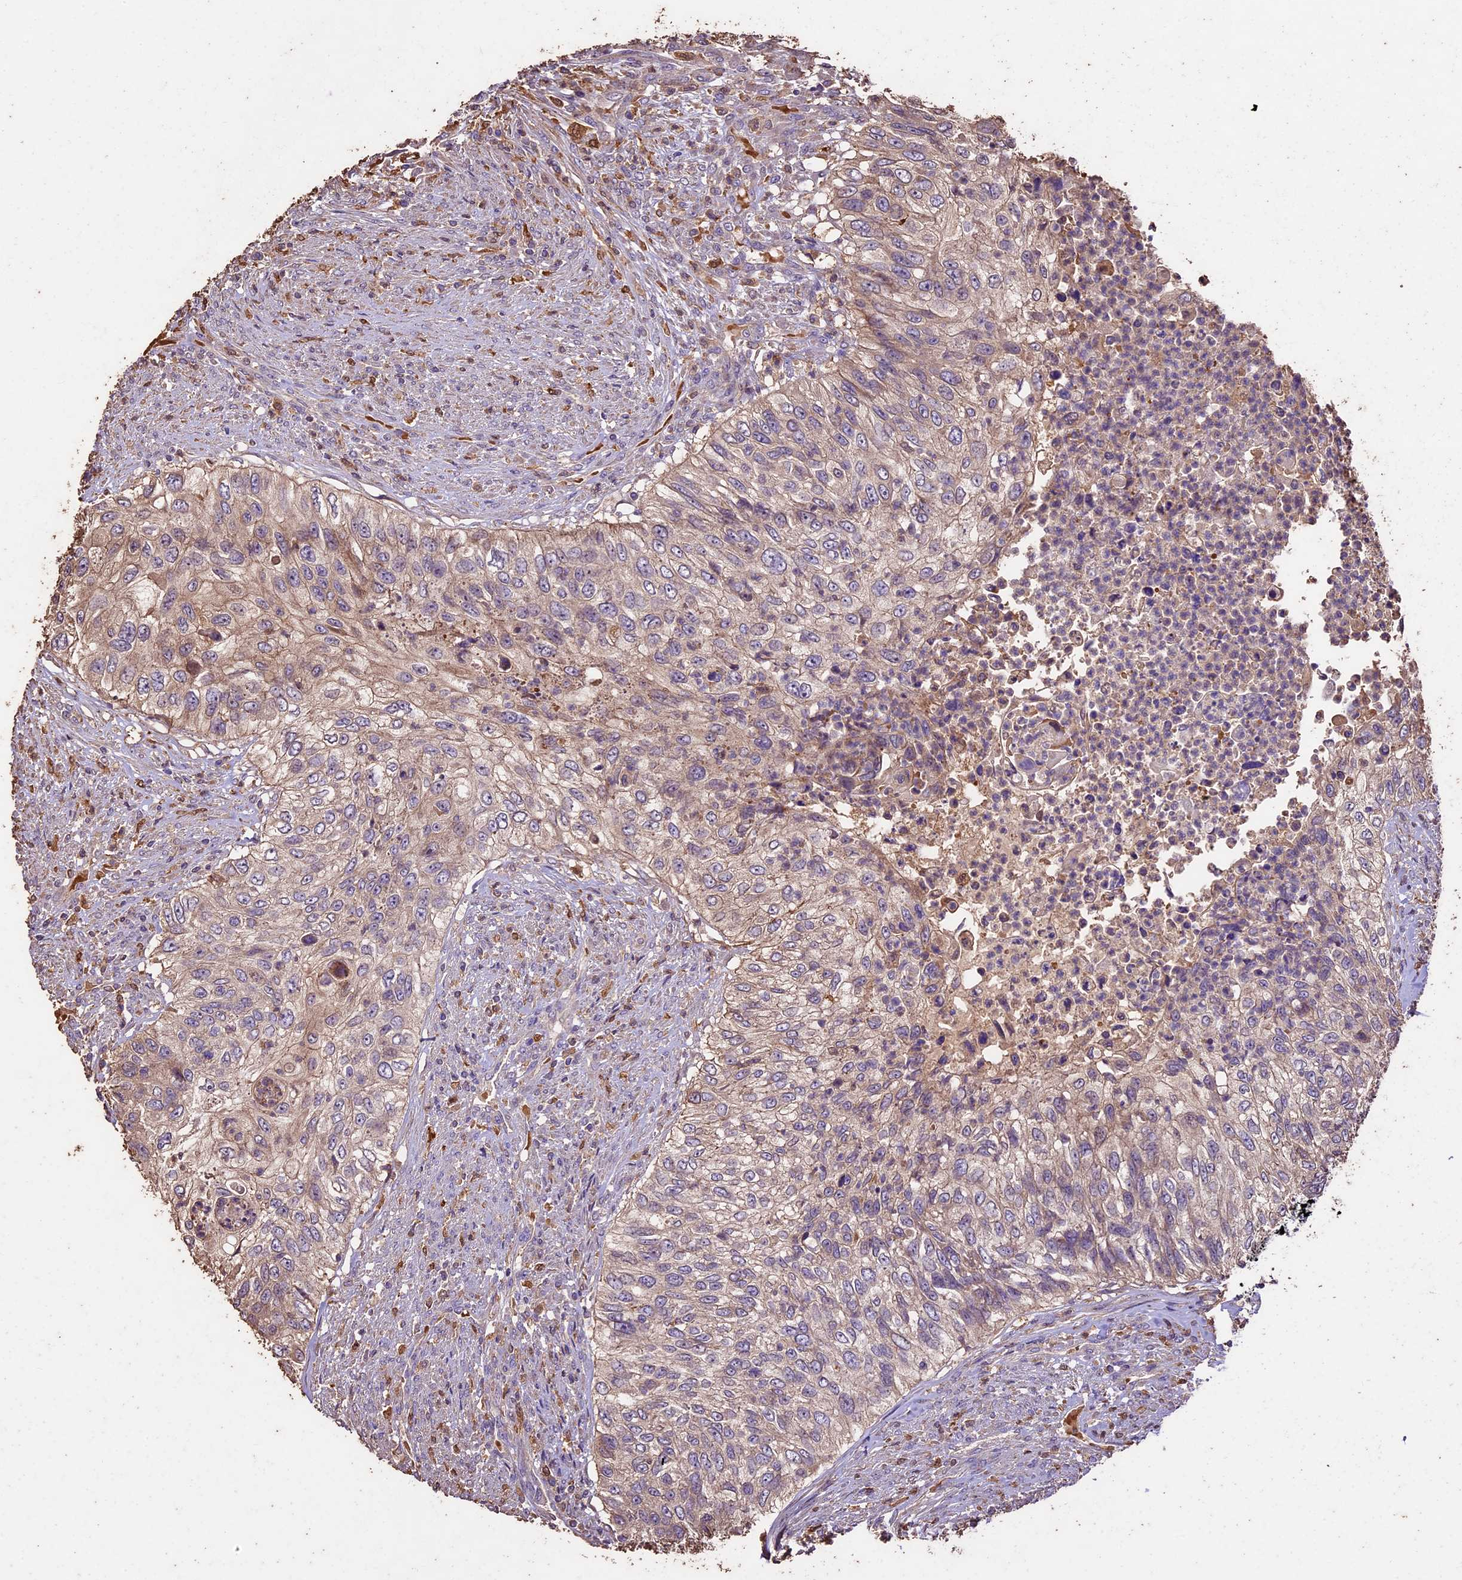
{"staining": {"intensity": "weak", "quantity": "<25%", "location": "cytoplasmic/membranous"}, "tissue": "urothelial cancer", "cell_type": "Tumor cells", "image_type": "cancer", "snomed": [{"axis": "morphology", "description": "Urothelial carcinoma, High grade"}, {"axis": "topography", "description": "Urinary bladder"}], "caption": "Tumor cells are negative for brown protein staining in urothelial cancer. The staining was performed using DAB (3,3'-diaminobenzidine) to visualize the protein expression in brown, while the nuclei were stained in blue with hematoxylin (Magnification: 20x).", "gene": "CRLF1", "patient": {"sex": "female", "age": 60}}